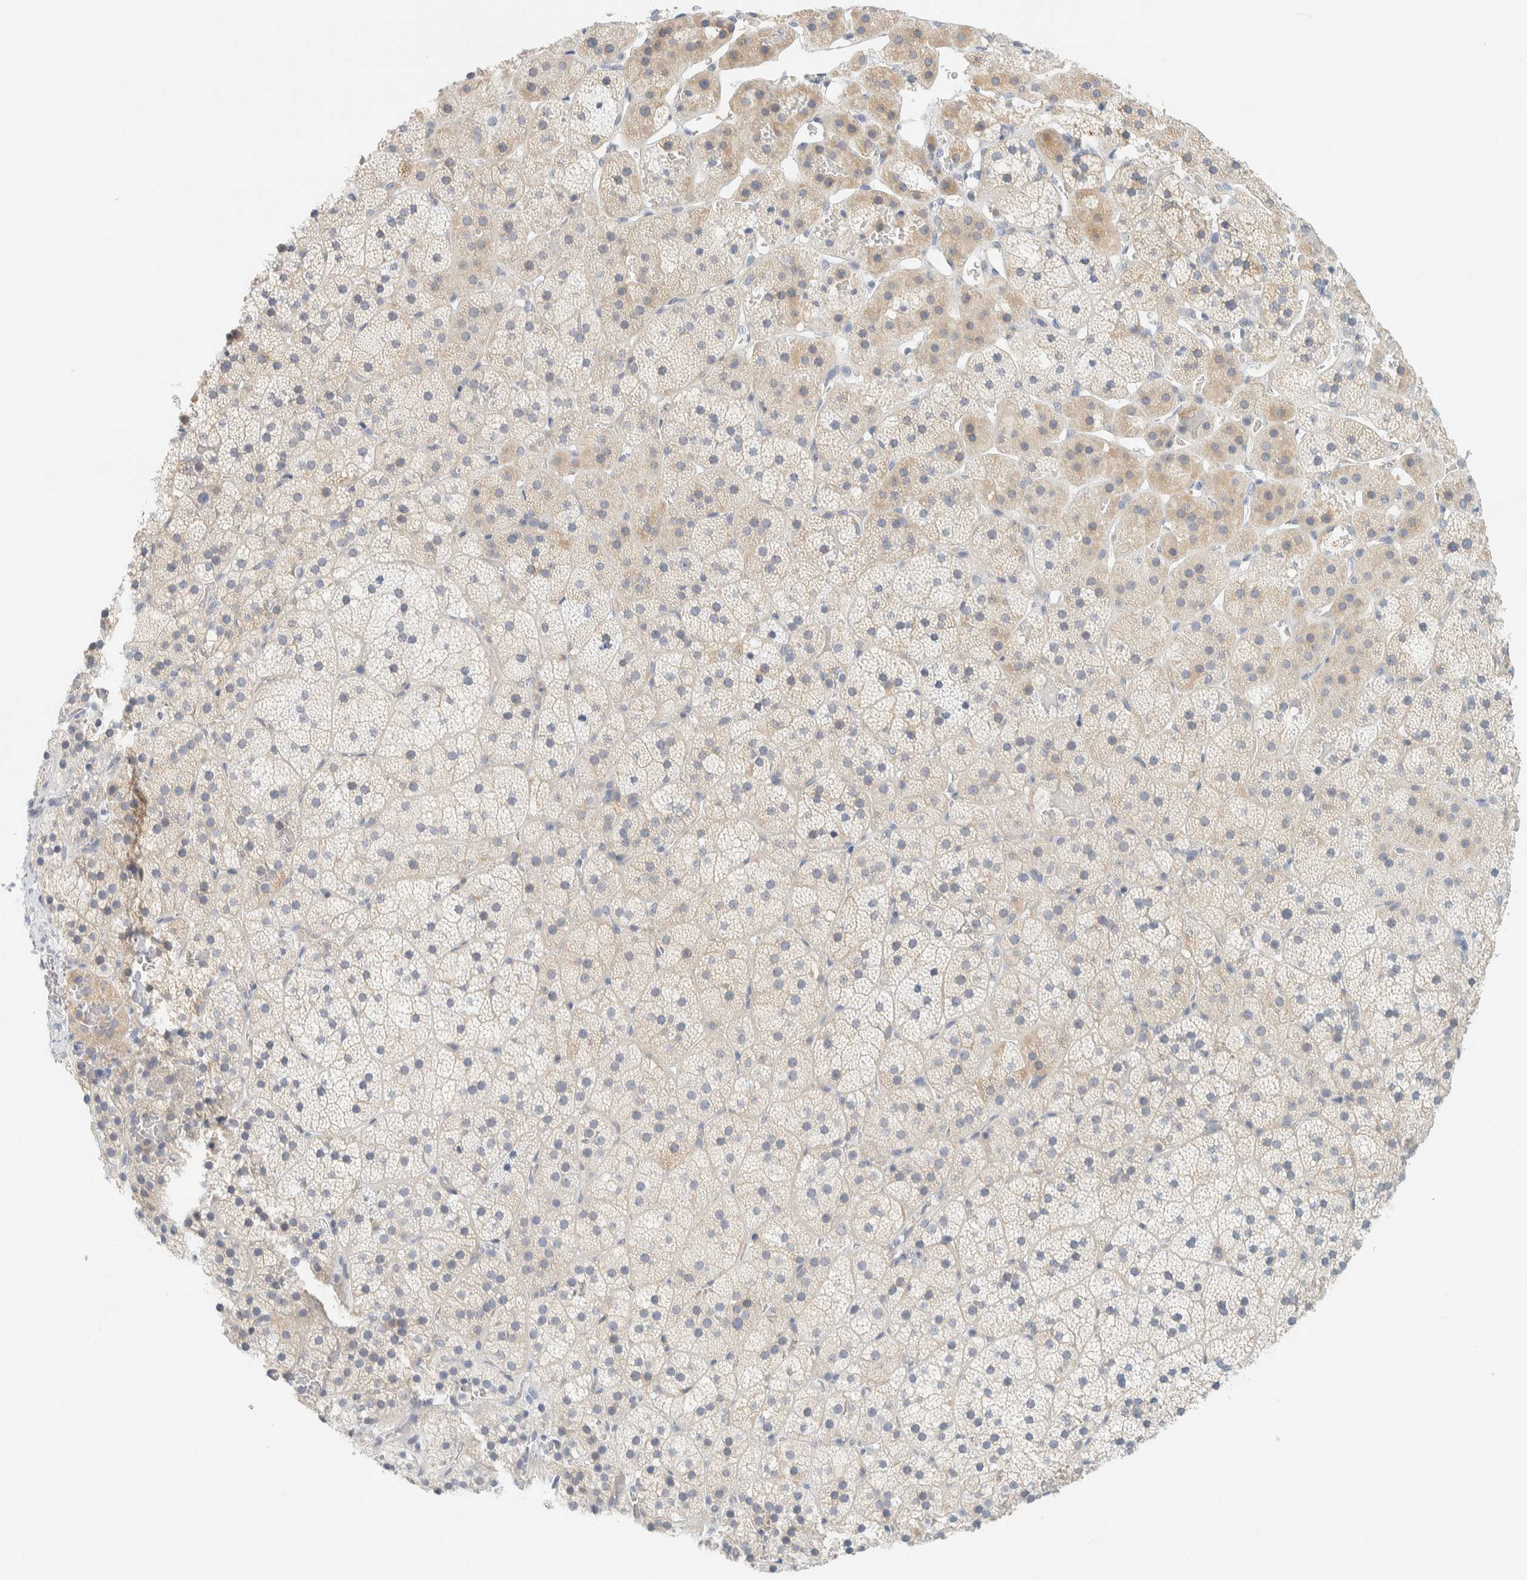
{"staining": {"intensity": "weak", "quantity": "25%-75%", "location": "cytoplasmic/membranous"}, "tissue": "adrenal gland", "cell_type": "Glandular cells", "image_type": "normal", "snomed": [{"axis": "morphology", "description": "Normal tissue, NOS"}, {"axis": "topography", "description": "Adrenal gland"}], "caption": "Benign adrenal gland exhibits weak cytoplasmic/membranous positivity in approximately 25%-75% of glandular cells.", "gene": "AARSD1", "patient": {"sex": "female", "age": 44}}